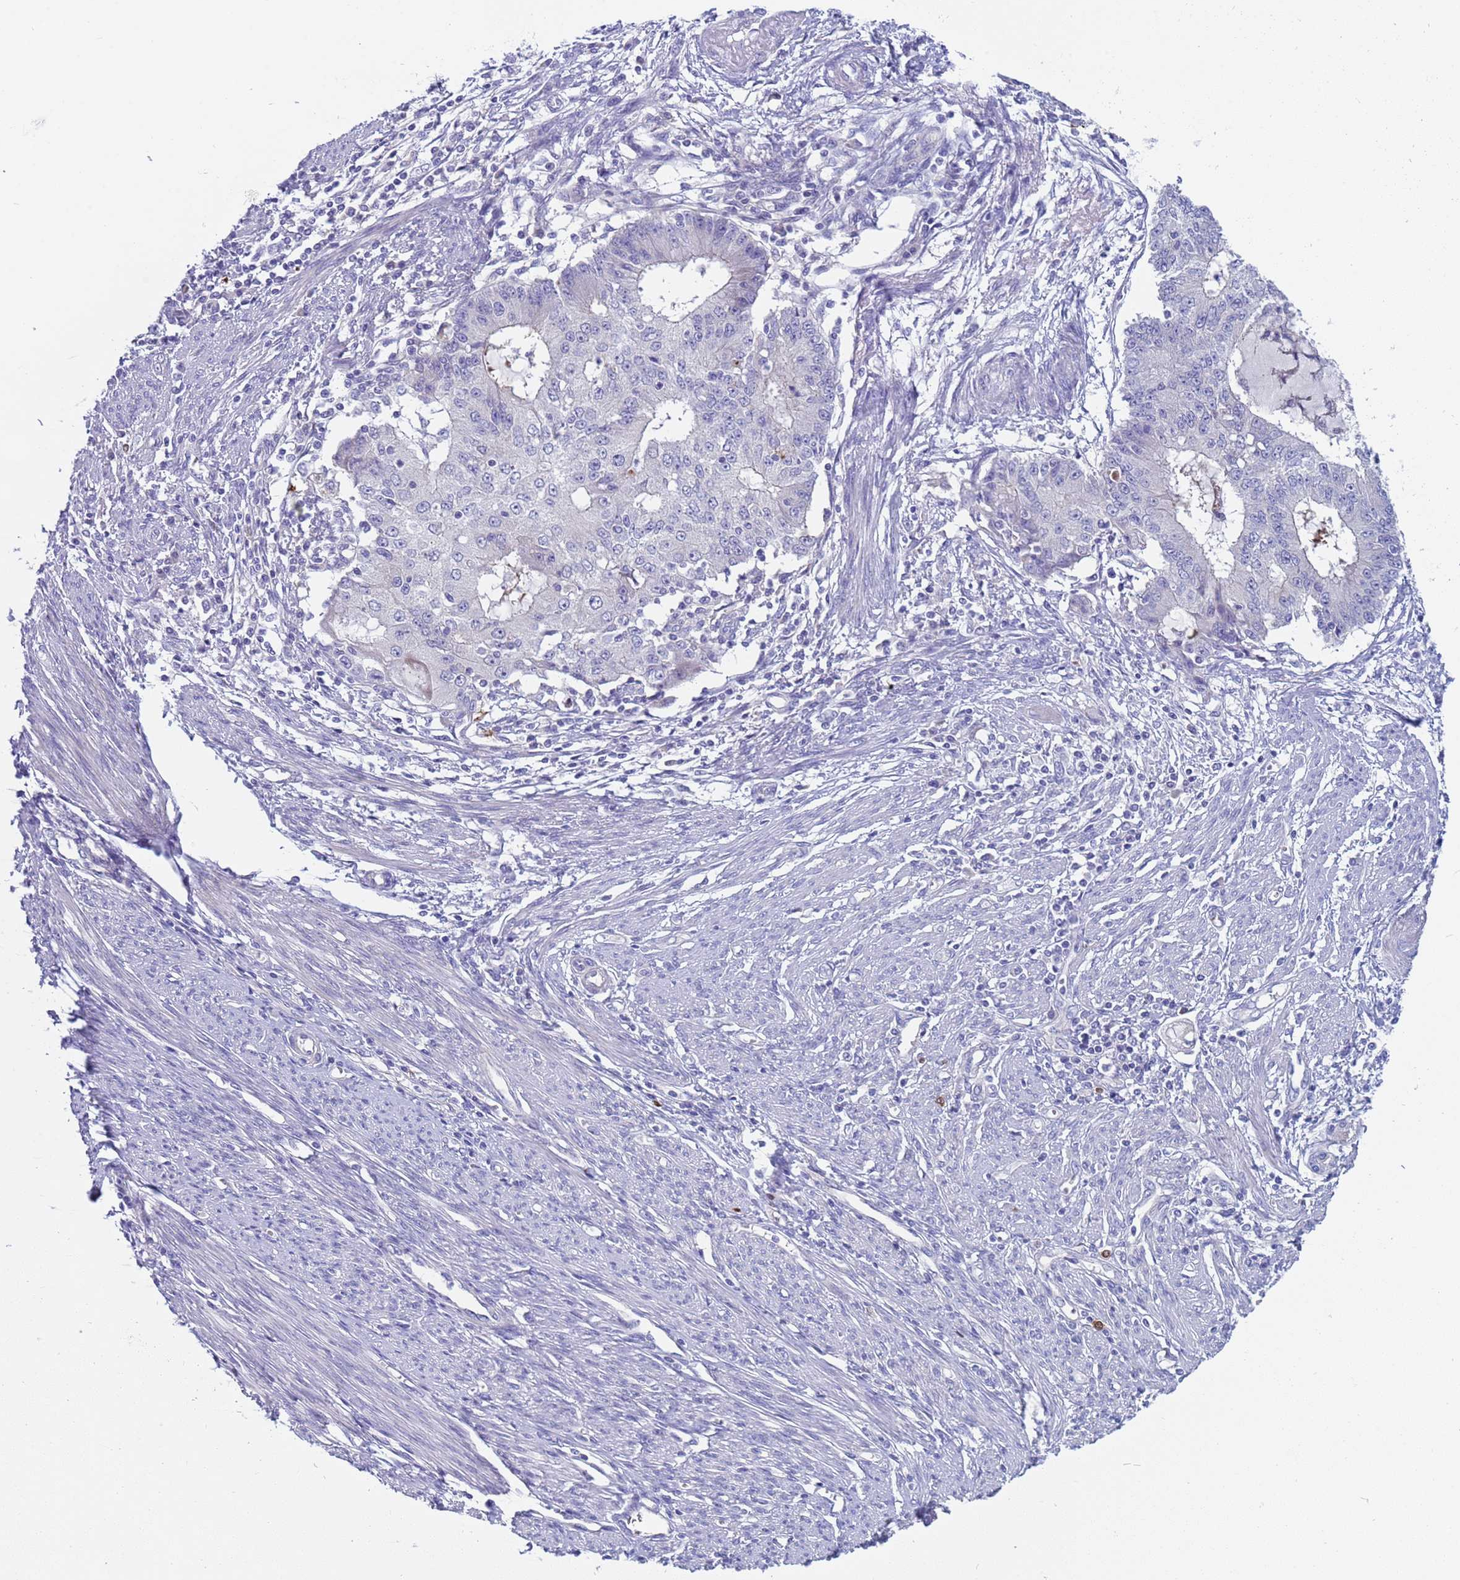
{"staining": {"intensity": "negative", "quantity": "none", "location": "none"}, "tissue": "endometrial cancer", "cell_type": "Tumor cells", "image_type": "cancer", "snomed": [{"axis": "morphology", "description": "Adenocarcinoma, NOS"}, {"axis": "topography", "description": "Endometrium"}], "caption": "Photomicrograph shows no protein expression in tumor cells of adenocarcinoma (endometrial) tissue.", "gene": "C4orf46", "patient": {"sex": "female", "age": 56}}